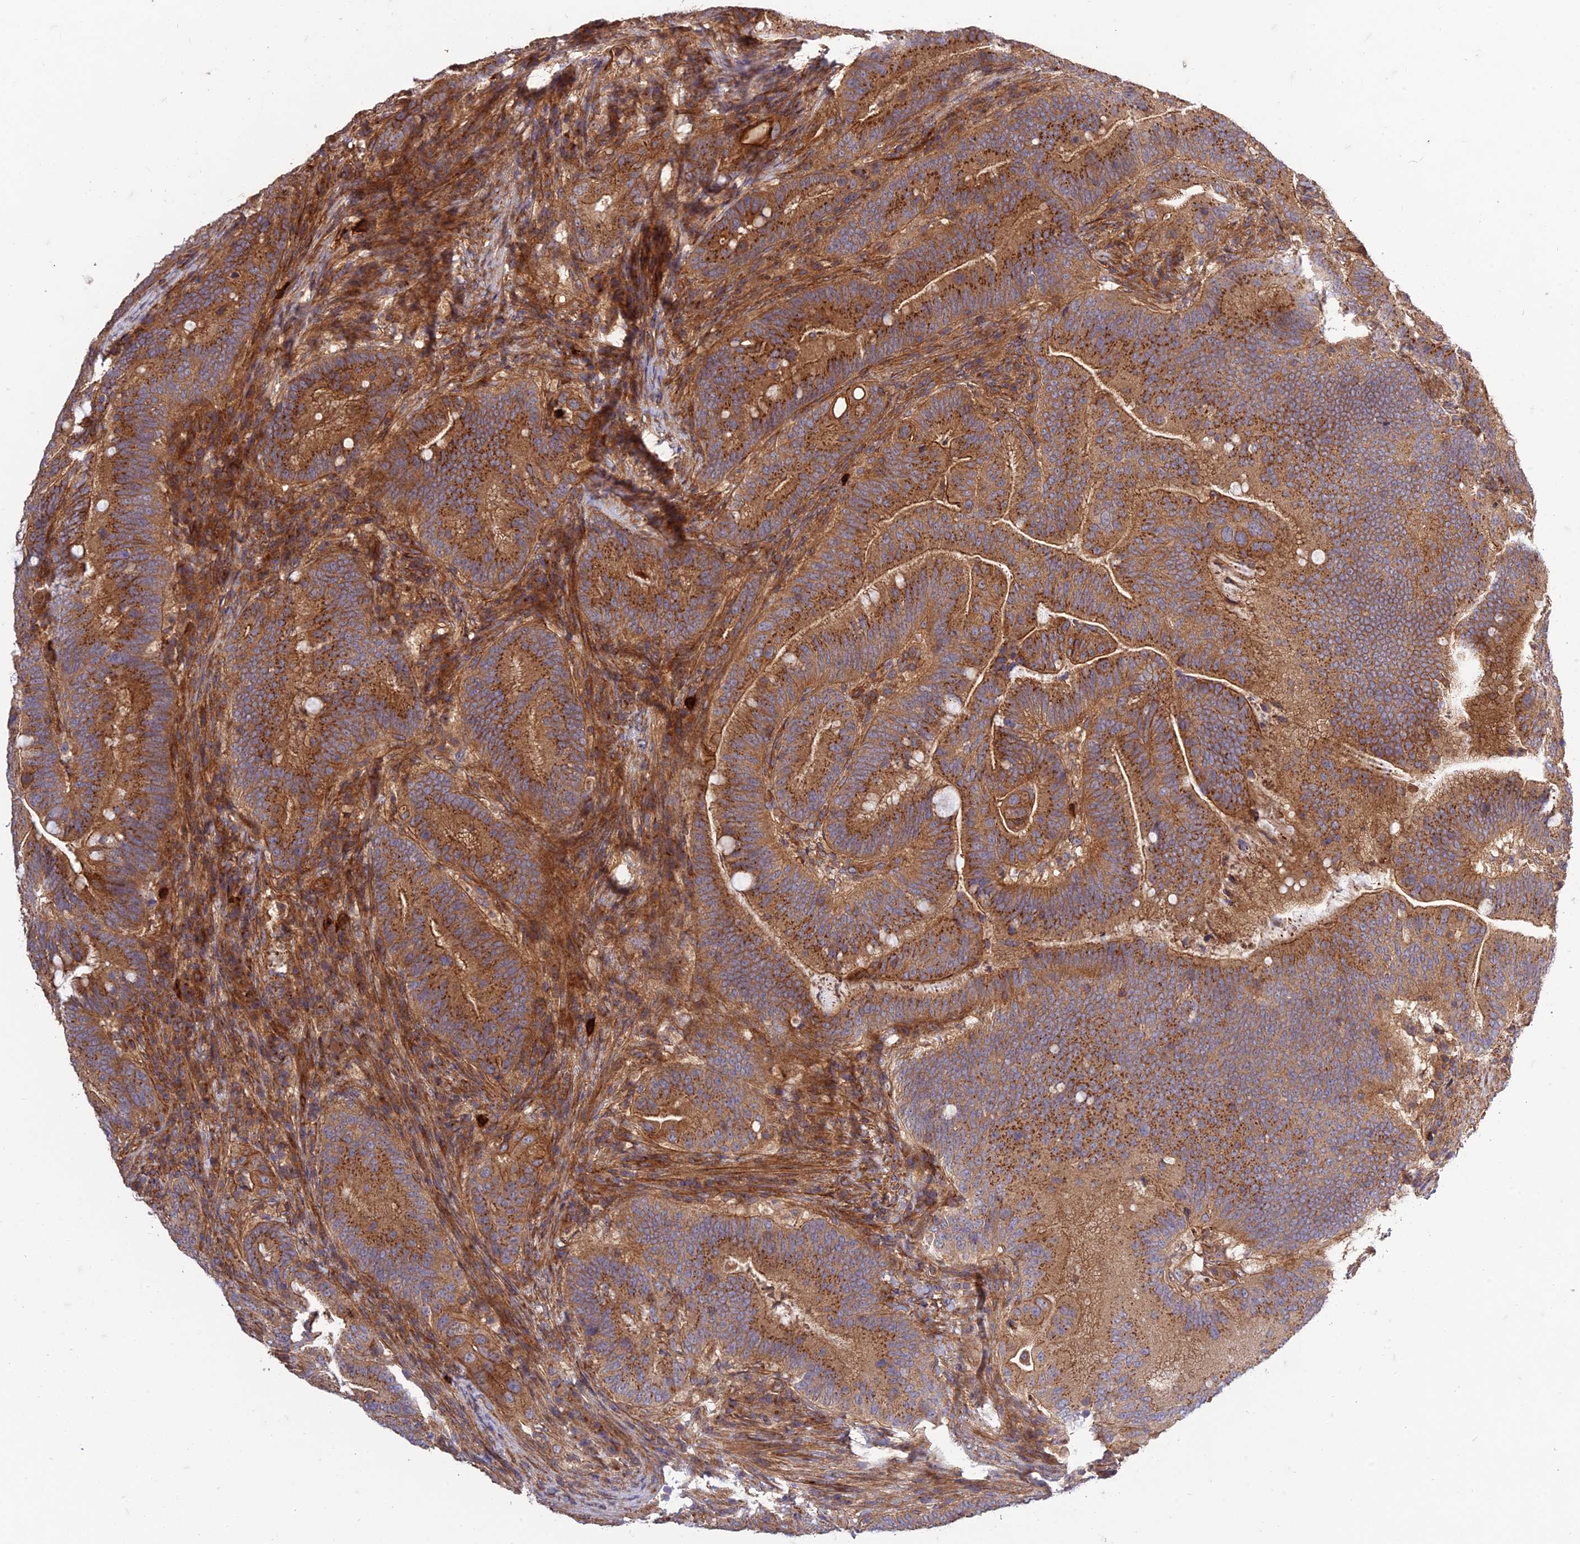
{"staining": {"intensity": "strong", "quantity": ">75%", "location": "cytoplasmic/membranous"}, "tissue": "colorectal cancer", "cell_type": "Tumor cells", "image_type": "cancer", "snomed": [{"axis": "morphology", "description": "Adenocarcinoma, NOS"}, {"axis": "topography", "description": "Colon"}], "caption": "This micrograph displays adenocarcinoma (colorectal) stained with immunohistochemistry (IHC) to label a protein in brown. The cytoplasmic/membranous of tumor cells show strong positivity for the protein. Nuclei are counter-stained blue.", "gene": "TMEM131L", "patient": {"sex": "female", "age": 66}}